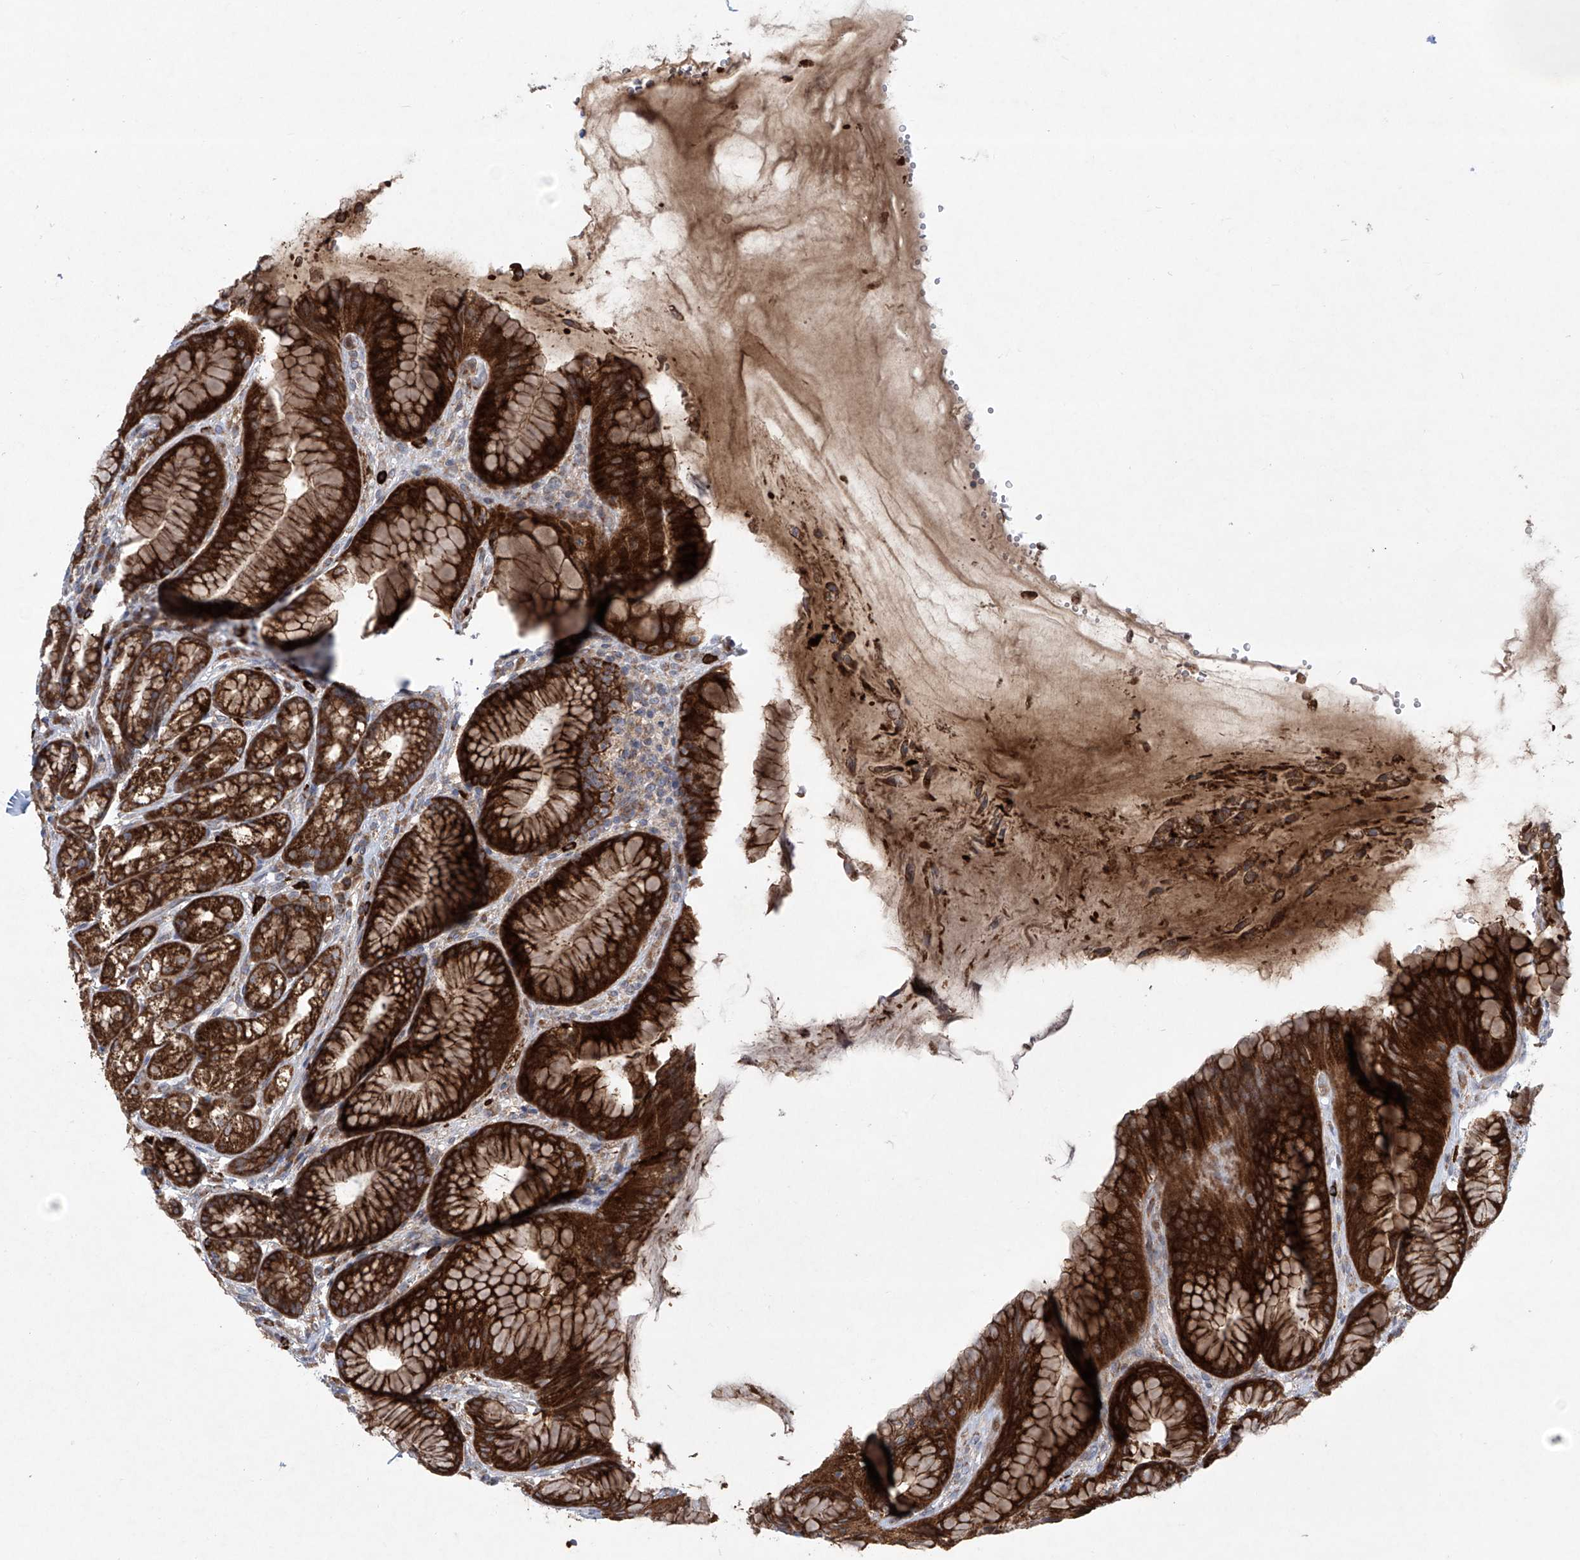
{"staining": {"intensity": "strong", "quantity": ">75%", "location": "cytoplasmic/membranous"}, "tissue": "stomach", "cell_type": "Glandular cells", "image_type": "normal", "snomed": [{"axis": "morphology", "description": "Normal tissue, NOS"}, {"axis": "topography", "description": "Stomach"}], "caption": "Protein expression analysis of unremarkable human stomach reveals strong cytoplasmic/membranous positivity in approximately >75% of glandular cells. (brown staining indicates protein expression, while blue staining denotes nuclei).", "gene": "KLC4", "patient": {"sex": "male", "age": 57}}